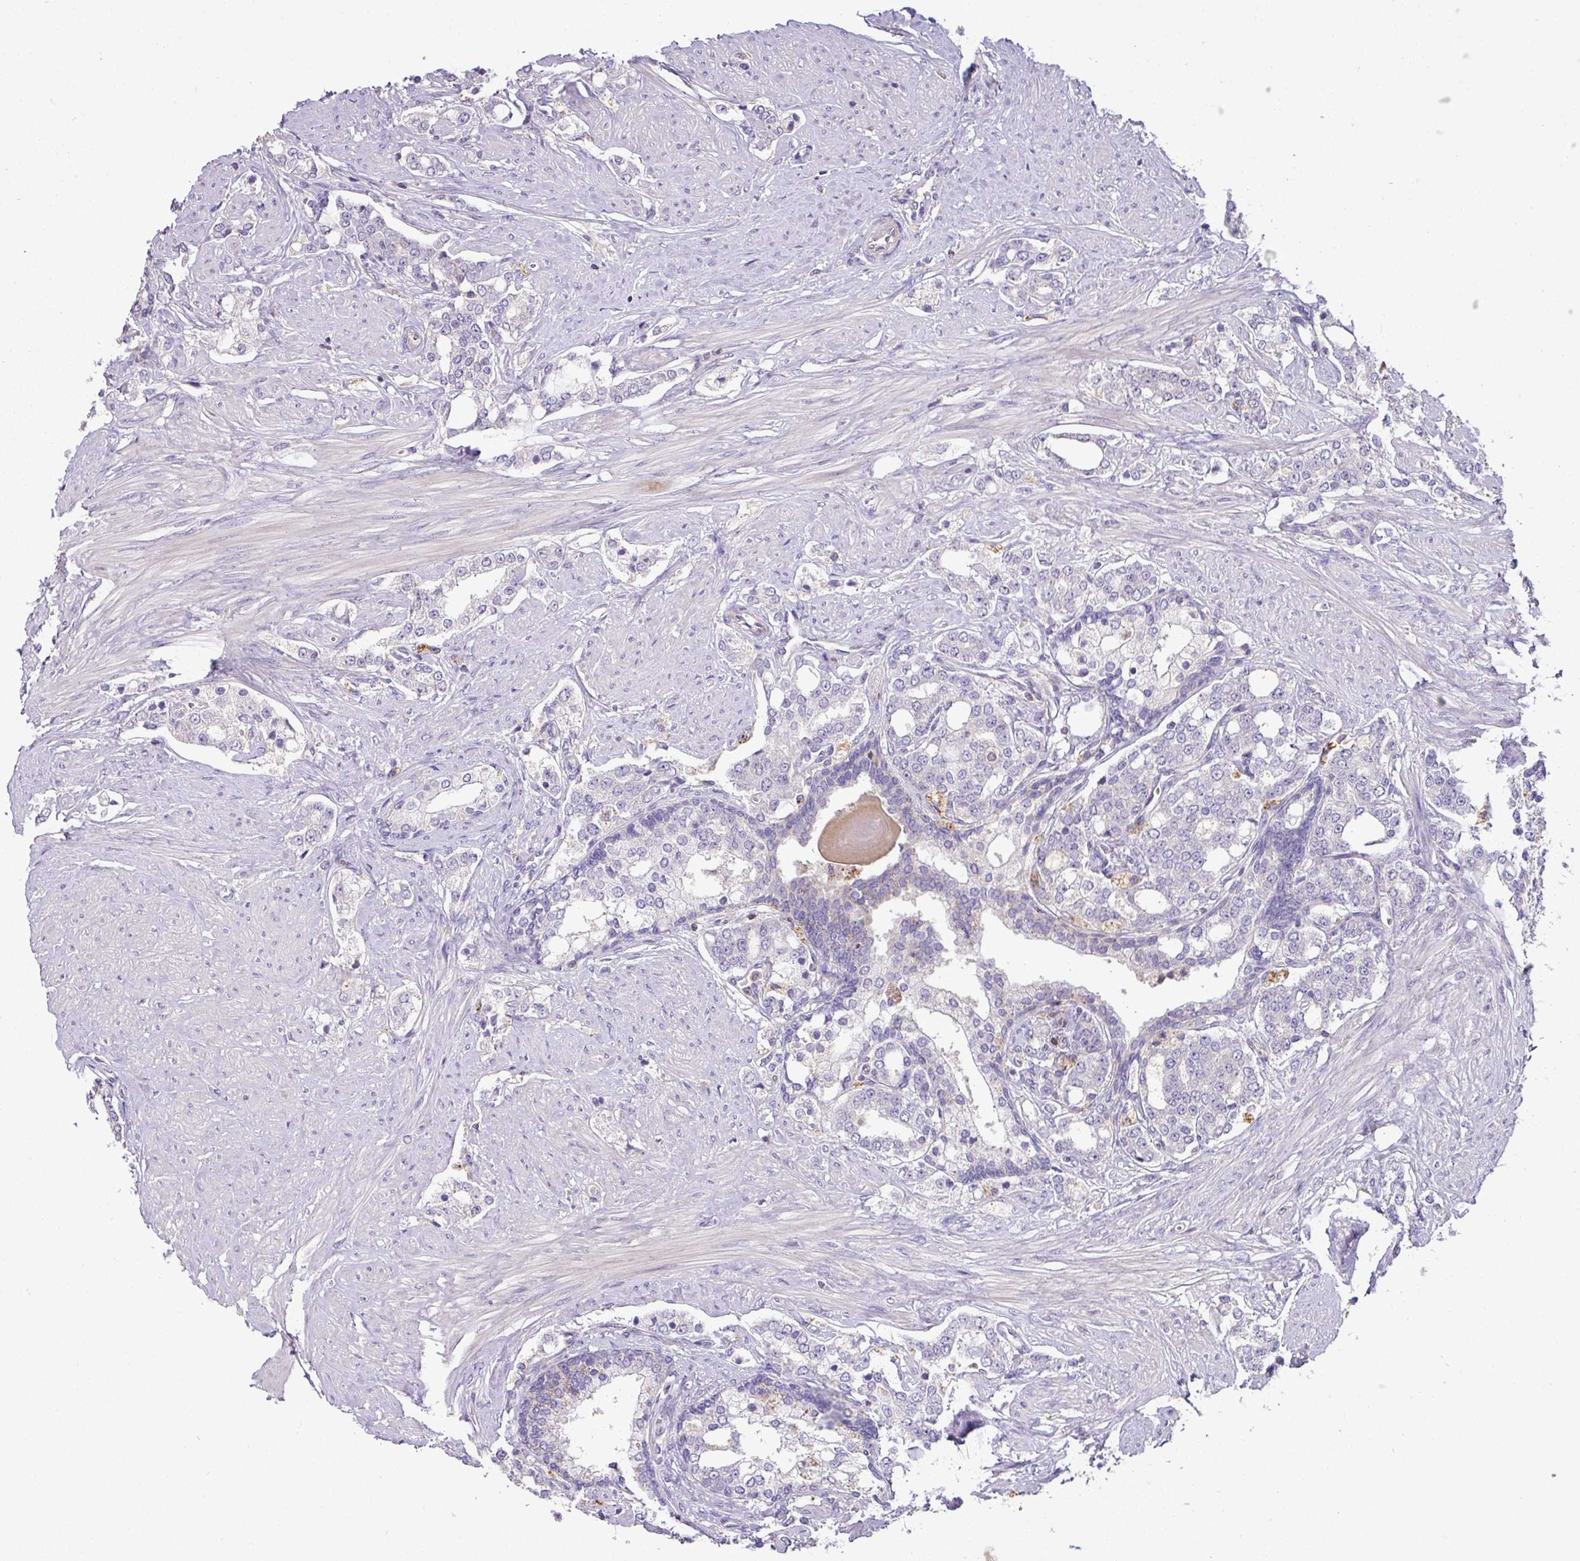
{"staining": {"intensity": "negative", "quantity": "none", "location": "none"}, "tissue": "prostate cancer", "cell_type": "Tumor cells", "image_type": "cancer", "snomed": [{"axis": "morphology", "description": "Adenocarcinoma, High grade"}, {"axis": "topography", "description": "Prostate"}], "caption": "Tumor cells are negative for brown protein staining in prostate cancer.", "gene": "HOXC13", "patient": {"sex": "male", "age": 64}}